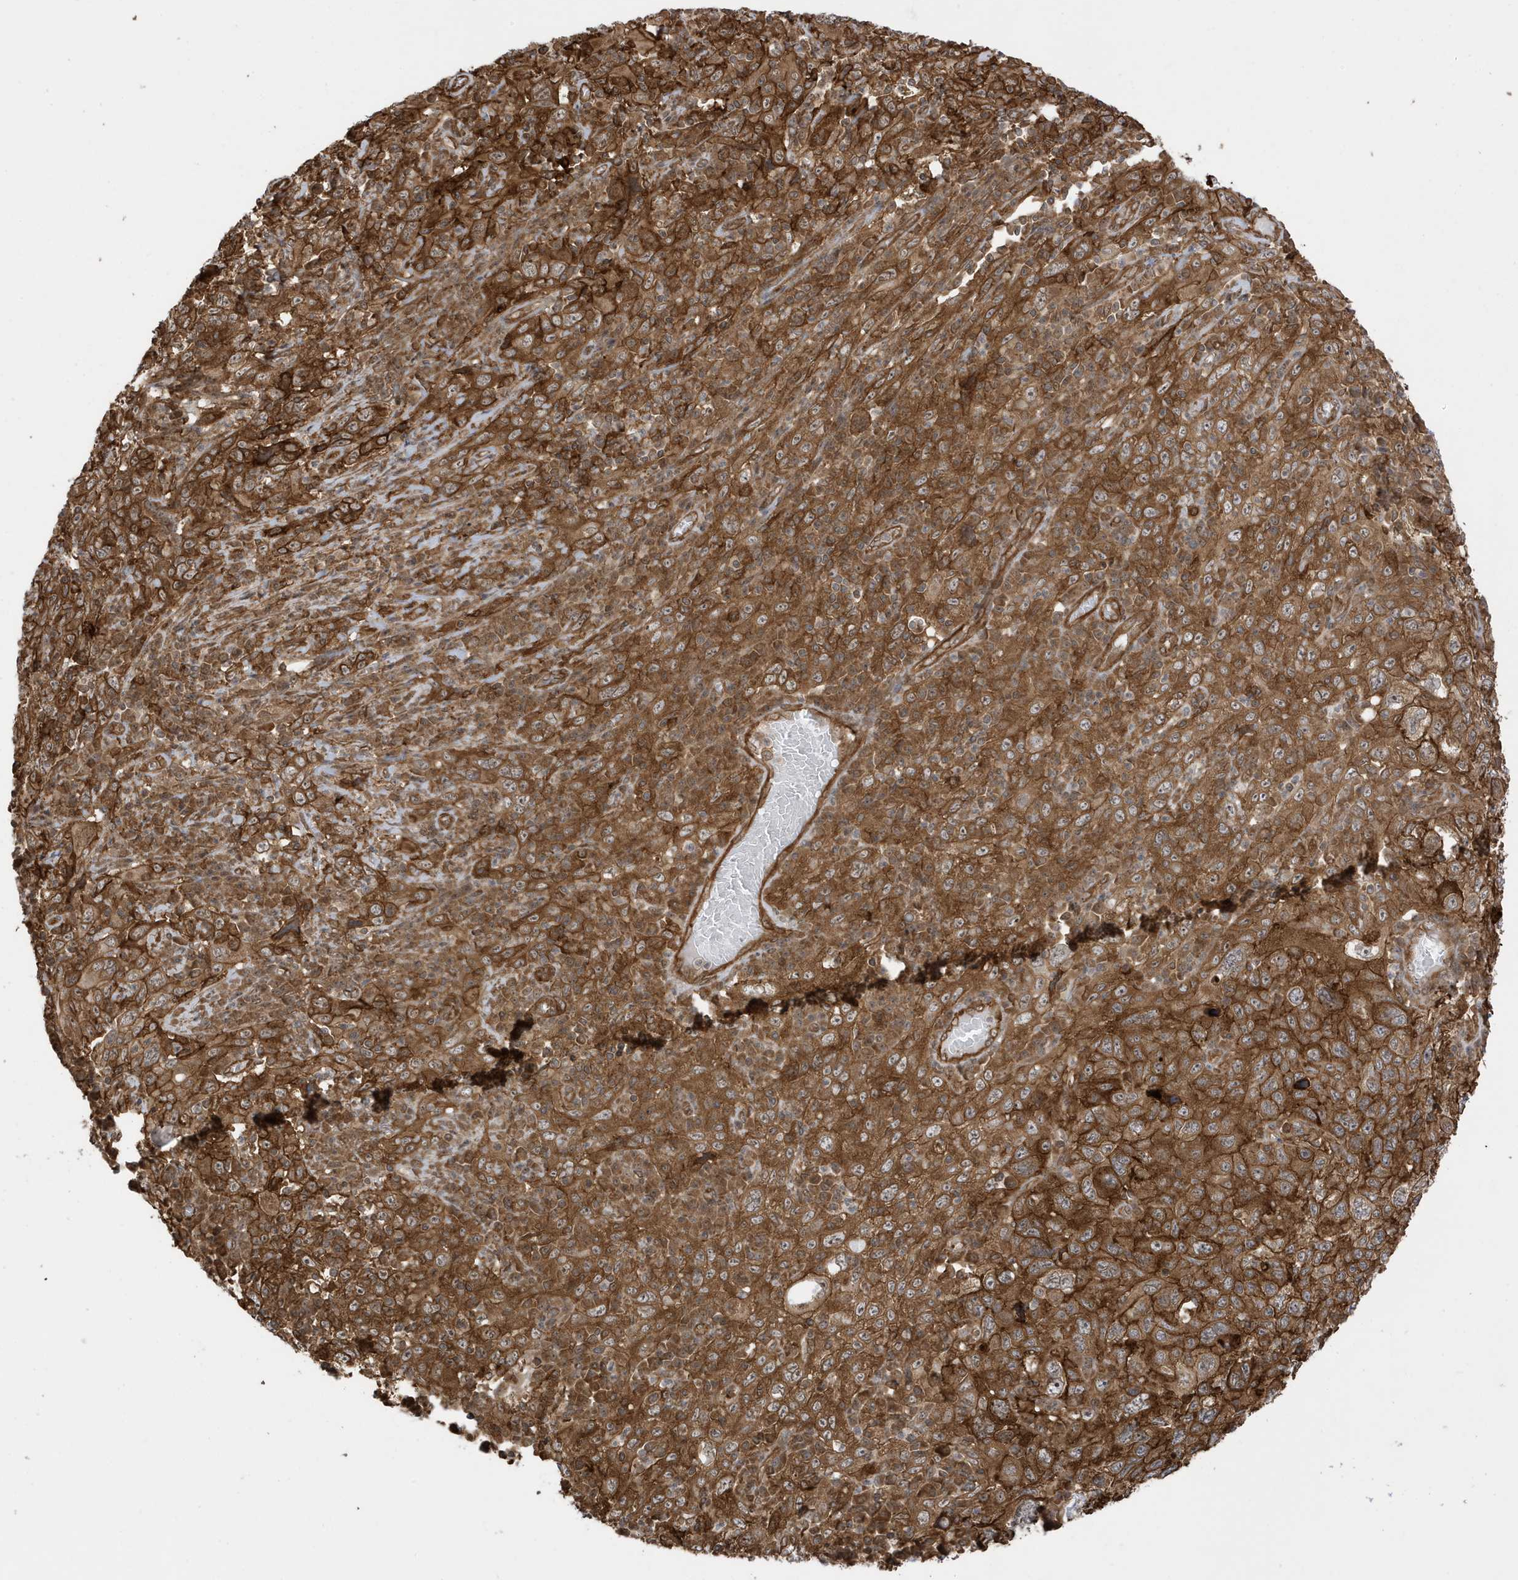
{"staining": {"intensity": "strong", "quantity": ">75%", "location": "cytoplasmic/membranous"}, "tissue": "cervical cancer", "cell_type": "Tumor cells", "image_type": "cancer", "snomed": [{"axis": "morphology", "description": "Squamous cell carcinoma, NOS"}, {"axis": "topography", "description": "Cervix"}], "caption": "Protein staining reveals strong cytoplasmic/membranous expression in about >75% of tumor cells in squamous cell carcinoma (cervical).", "gene": "CDC42EP3", "patient": {"sex": "female", "age": 46}}